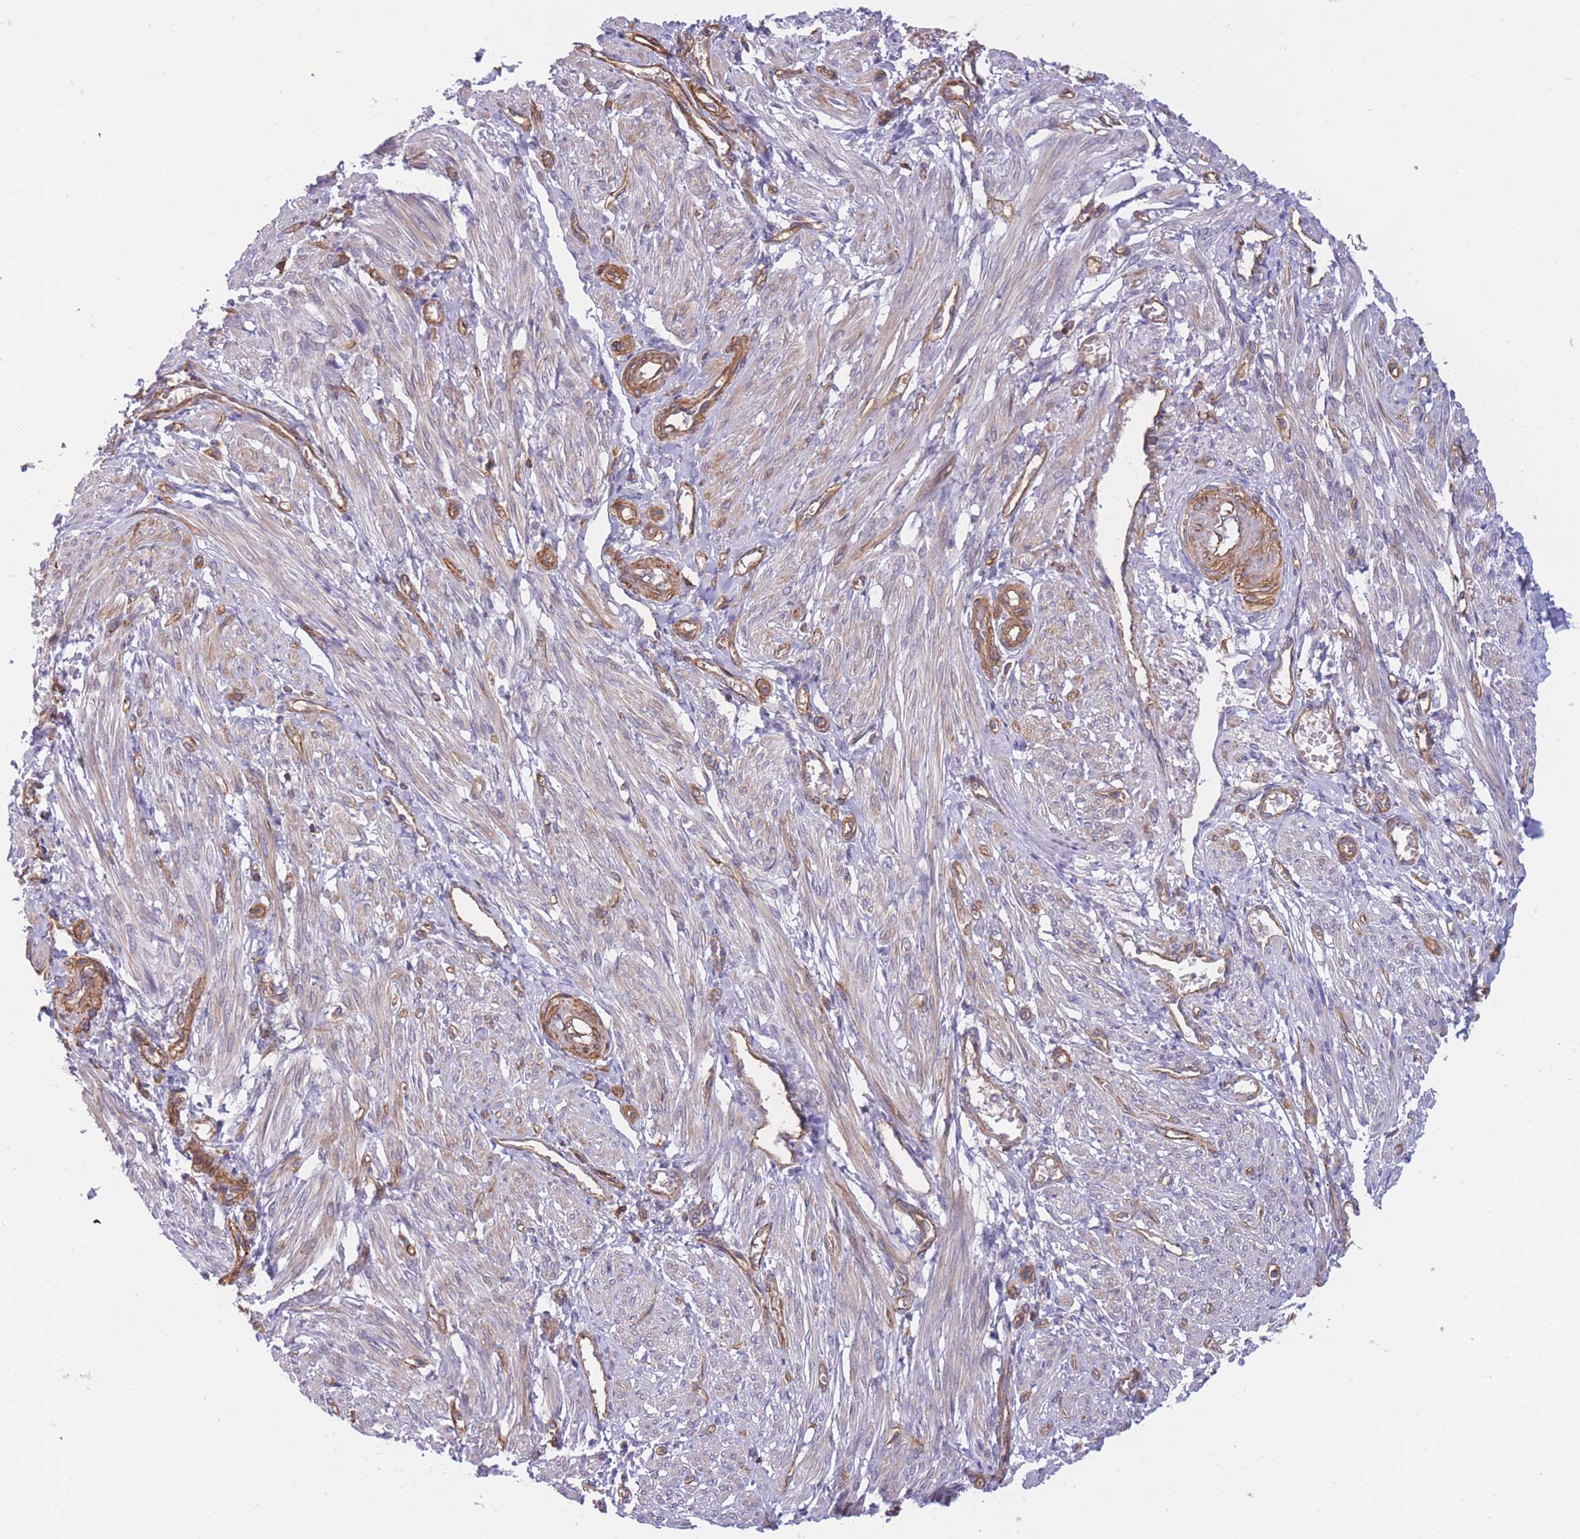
{"staining": {"intensity": "moderate", "quantity": "25%-75%", "location": "cytoplasmic/membranous"}, "tissue": "smooth muscle", "cell_type": "Smooth muscle cells", "image_type": "normal", "snomed": [{"axis": "morphology", "description": "Normal tissue, NOS"}, {"axis": "topography", "description": "Smooth muscle"}], "caption": "Brown immunohistochemical staining in unremarkable human smooth muscle demonstrates moderate cytoplasmic/membranous positivity in approximately 25%-75% of smooth muscle cells. Nuclei are stained in blue.", "gene": "CDC25B", "patient": {"sex": "female", "age": 39}}